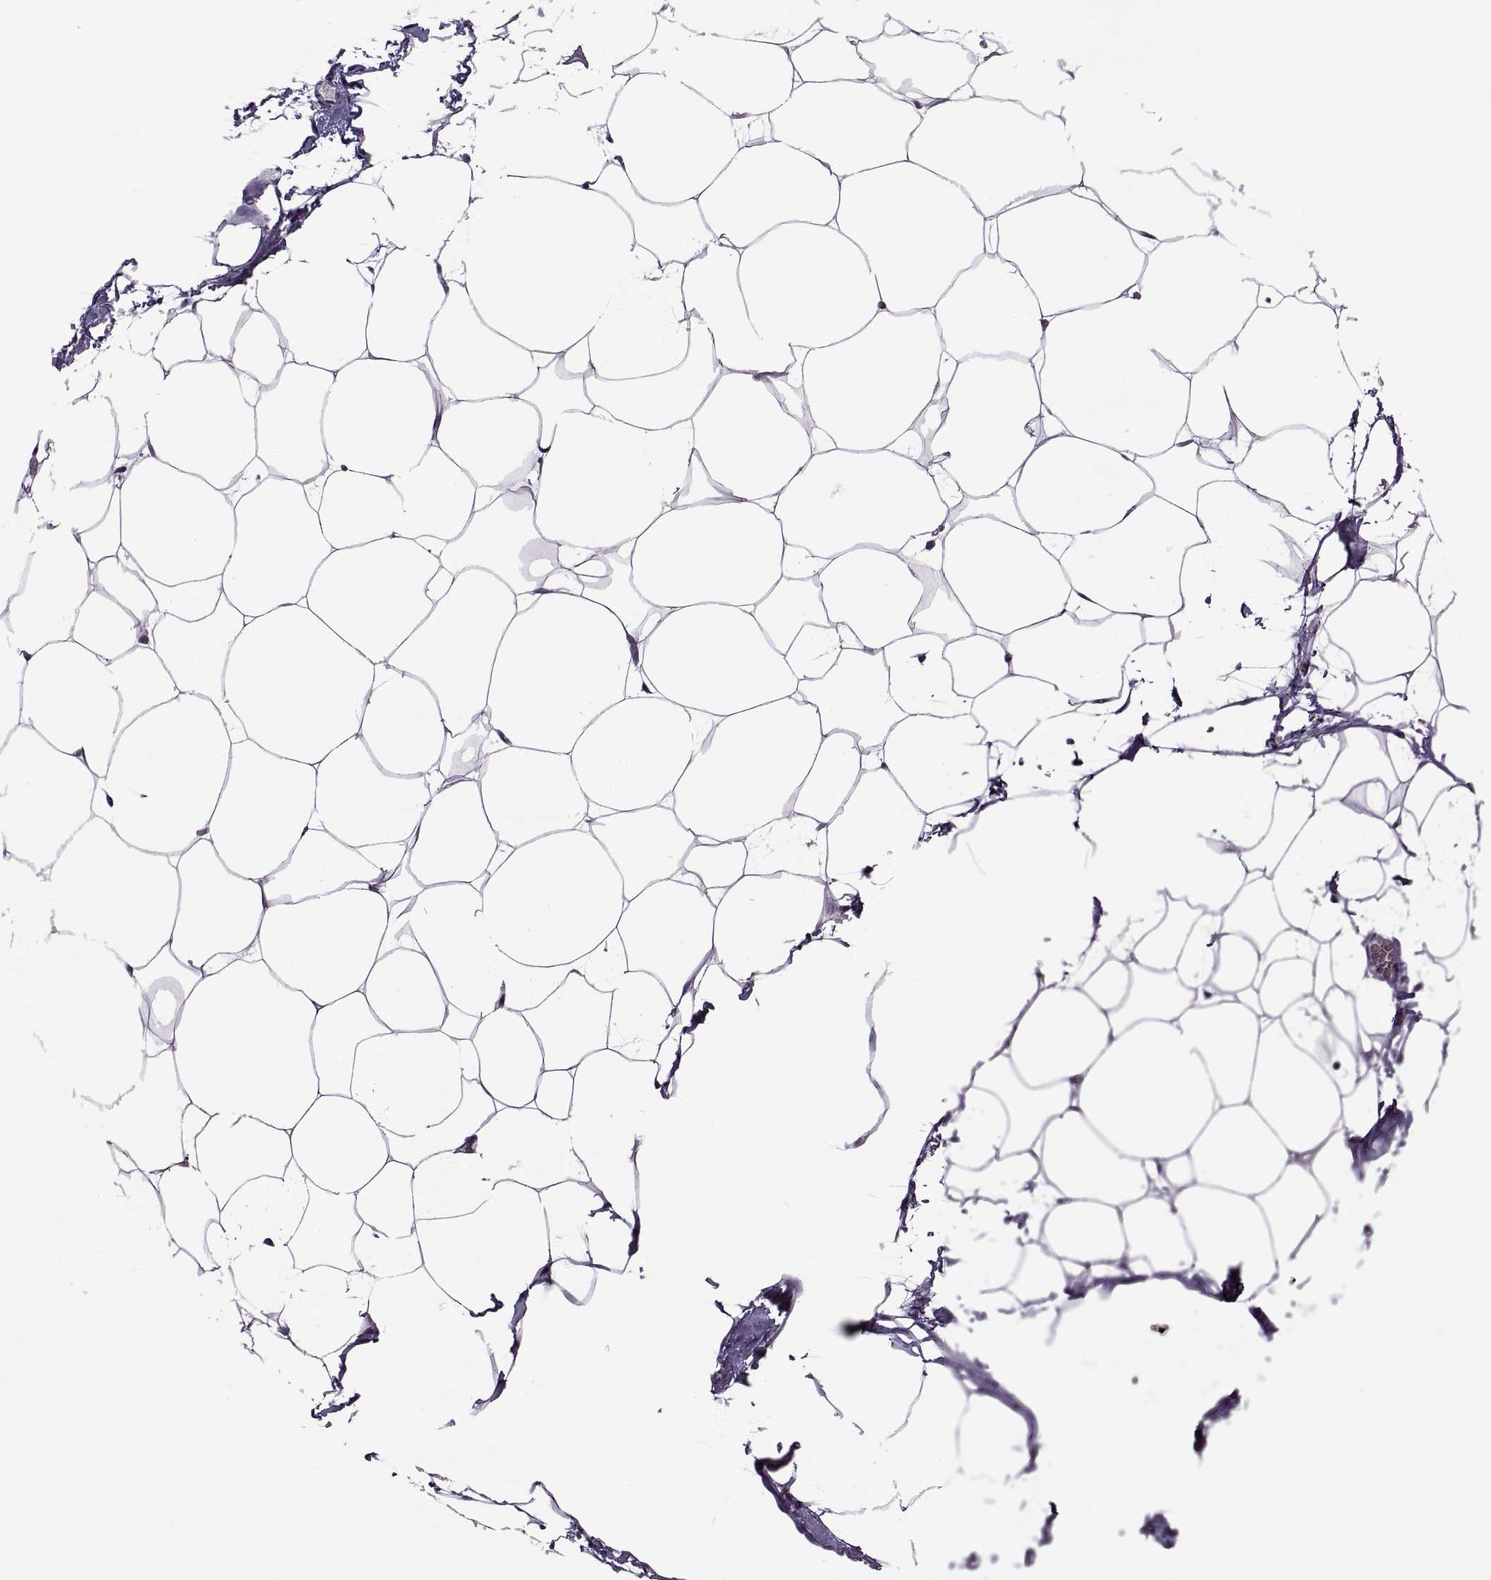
{"staining": {"intensity": "negative", "quantity": "none", "location": "none"}, "tissue": "adipose tissue", "cell_type": "Adipocytes", "image_type": "normal", "snomed": [{"axis": "morphology", "description": "Normal tissue, NOS"}, {"axis": "topography", "description": "Adipose tissue"}], "caption": "High magnification brightfield microscopy of benign adipose tissue stained with DAB (brown) and counterstained with hematoxylin (blue): adipocytes show no significant expression. (DAB (3,3'-diaminobenzidine) immunohistochemistry visualized using brightfield microscopy, high magnification).", "gene": "MAGEA4", "patient": {"sex": "male", "age": 57}}